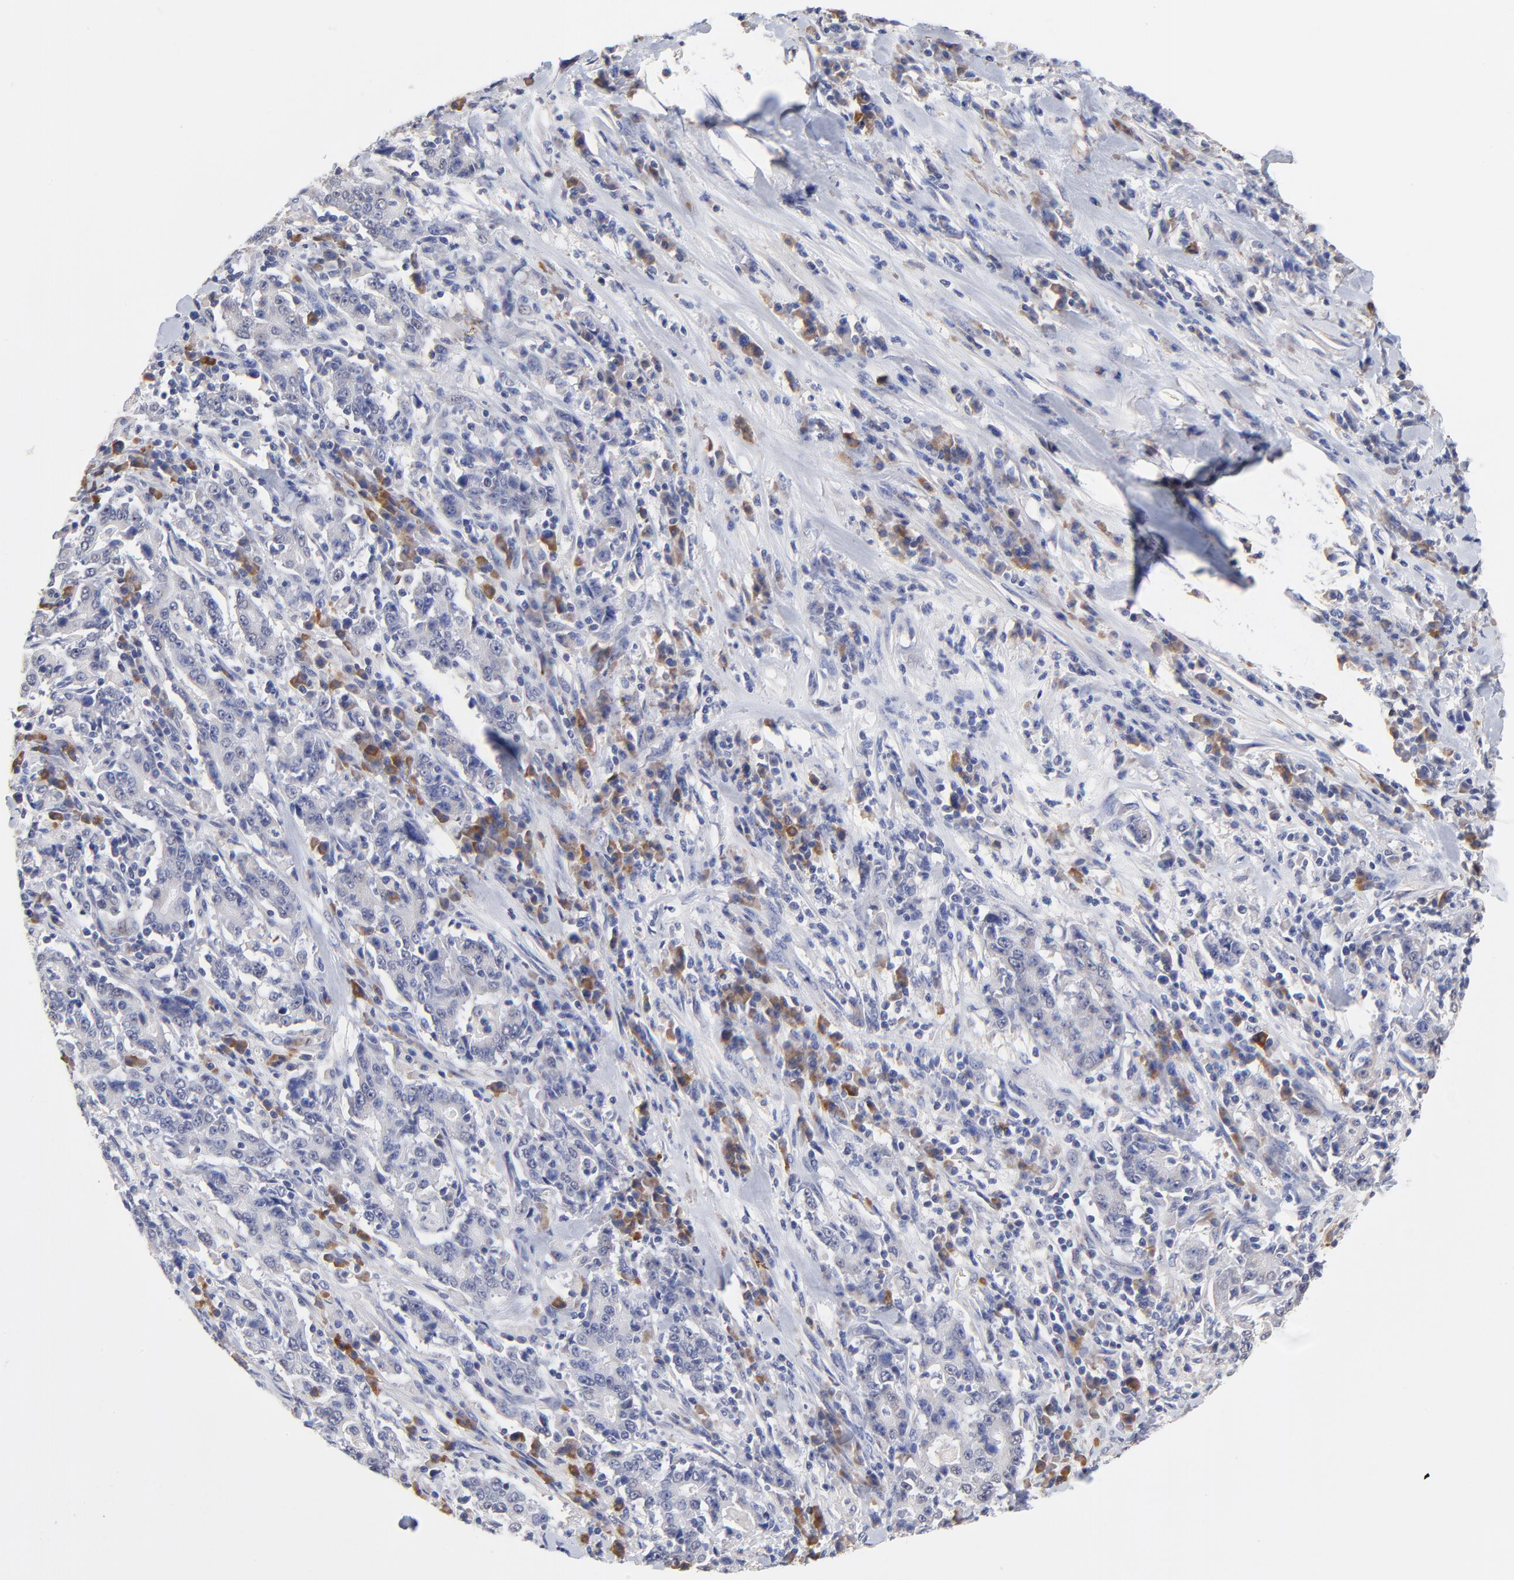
{"staining": {"intensity": "negative", "quantity": "none", "location": "none"}, "tissue": "stomach cancer", "cell_type": "Tumor cells", "image_type": "cancer", "snomed": [{"axis": "morphology", "description": "Normal tissue, NOS"}, {"axis": "morphology", "description": "Adenocarcinoma, NOS"}, {"axis": "topography", "description": "Stomach, upper"}, {"axis": "topography", "description": "Stomach"}], "caption": "DAB (3,3'-diaminobenzidine) immunohistochemical staining of human stomach cancer (adenocarcinoma) shows no significant expression in tumor cells.", "gene": "TWNK", "patient": {"sex": "male", "age": 59}}